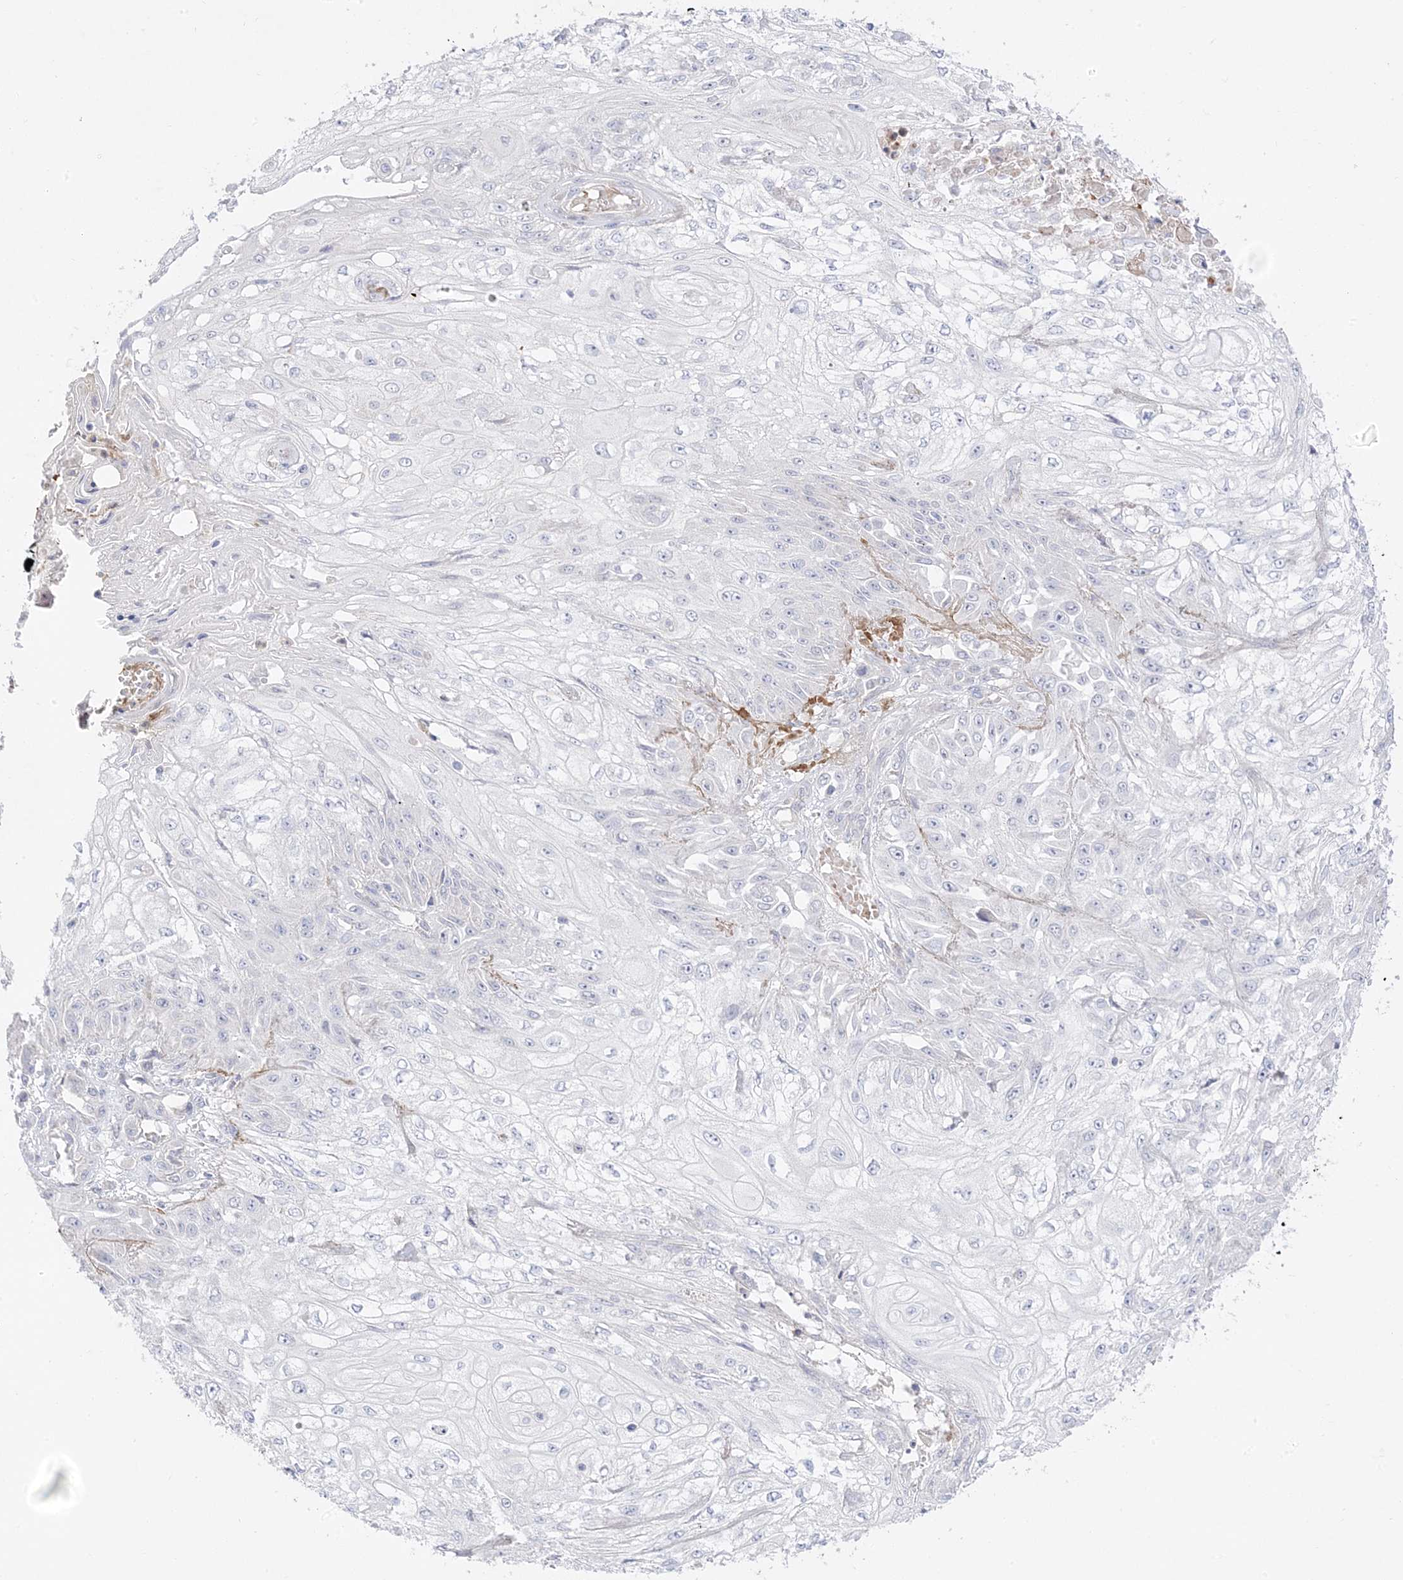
{"staining": {"intensity": "negative", "quantity": "none", "location": "none"}, "tissue": "skin cancer", "cell_type": "Tumor cells", "image_type": "cancer", "snomed": [{"axis": "morphology", "description": "Squamous cell carcinoma, NOS"}, {"axis": "morphology", "description": "Squamous cell carcinoma, metastatic, NOS"}, {"axis": "topography", "description": "Skin"}, {"axis": "topography", "description": "Lymph node"}], "caption": "An image of skin cancer (metastatic squamous cell carcinoma) stained for a protein exhibits no brown staining in tumor cells.", "gene": "TRANK1", "patient": {"sex": "male", "age": 75}}